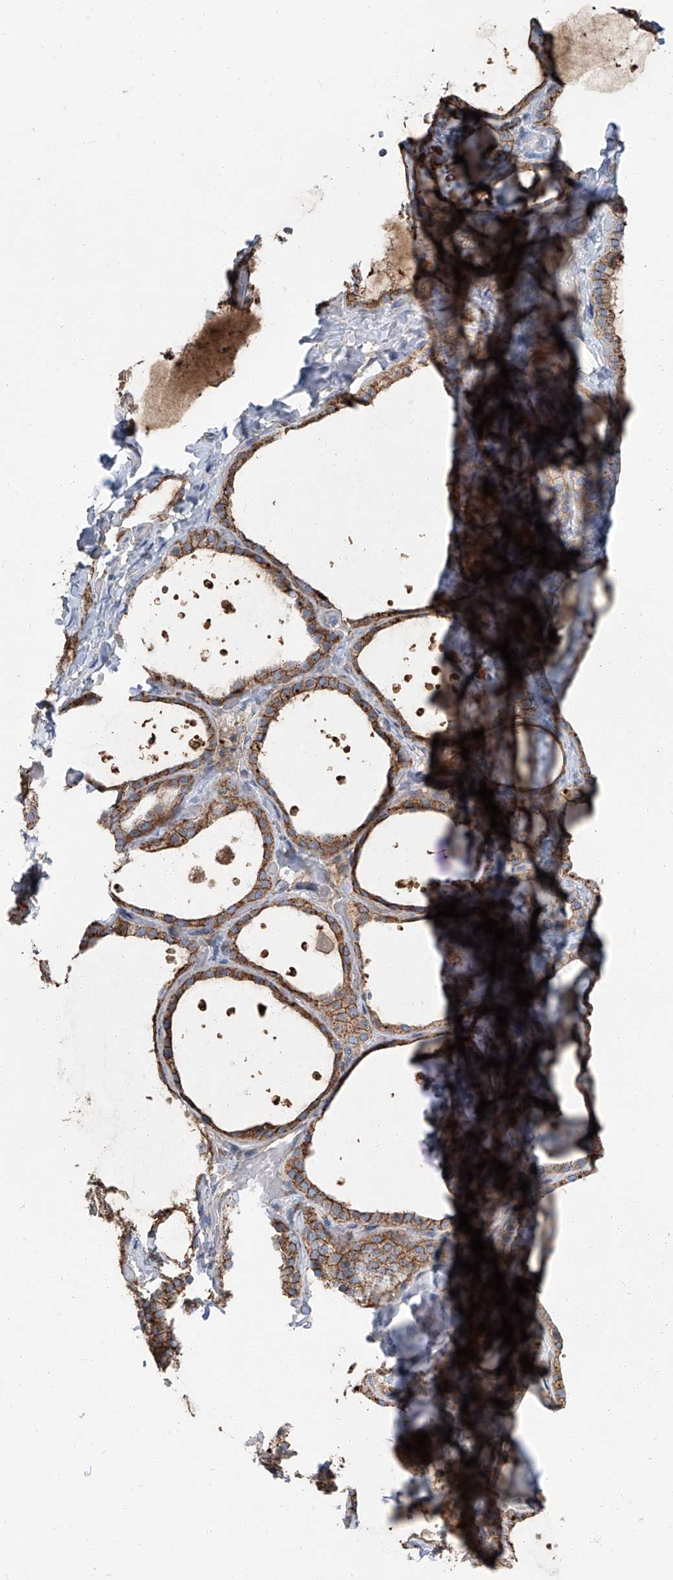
{"staining": {"intensity": "moderate", "quantity": ">75%", "location": "cytoplasmic/membranous"}, "tissue": "thyroid gland", "cell_type": "Glandular cells", "image_type": "normal", "snomed": [{"axis": "morphology", "description": "Normal tissue, NOS"}, {"axis": "topography", "description": "Thyroid gland"}], "caption": "About >75% of glandular cells in normal thyroid gland demonstrate moderate cytoplasmic/membranous protein staining as visualized by brown immunohistochemical staining.", "gene": "GPR142", "patient": {"sex": "female", "age": 44}}